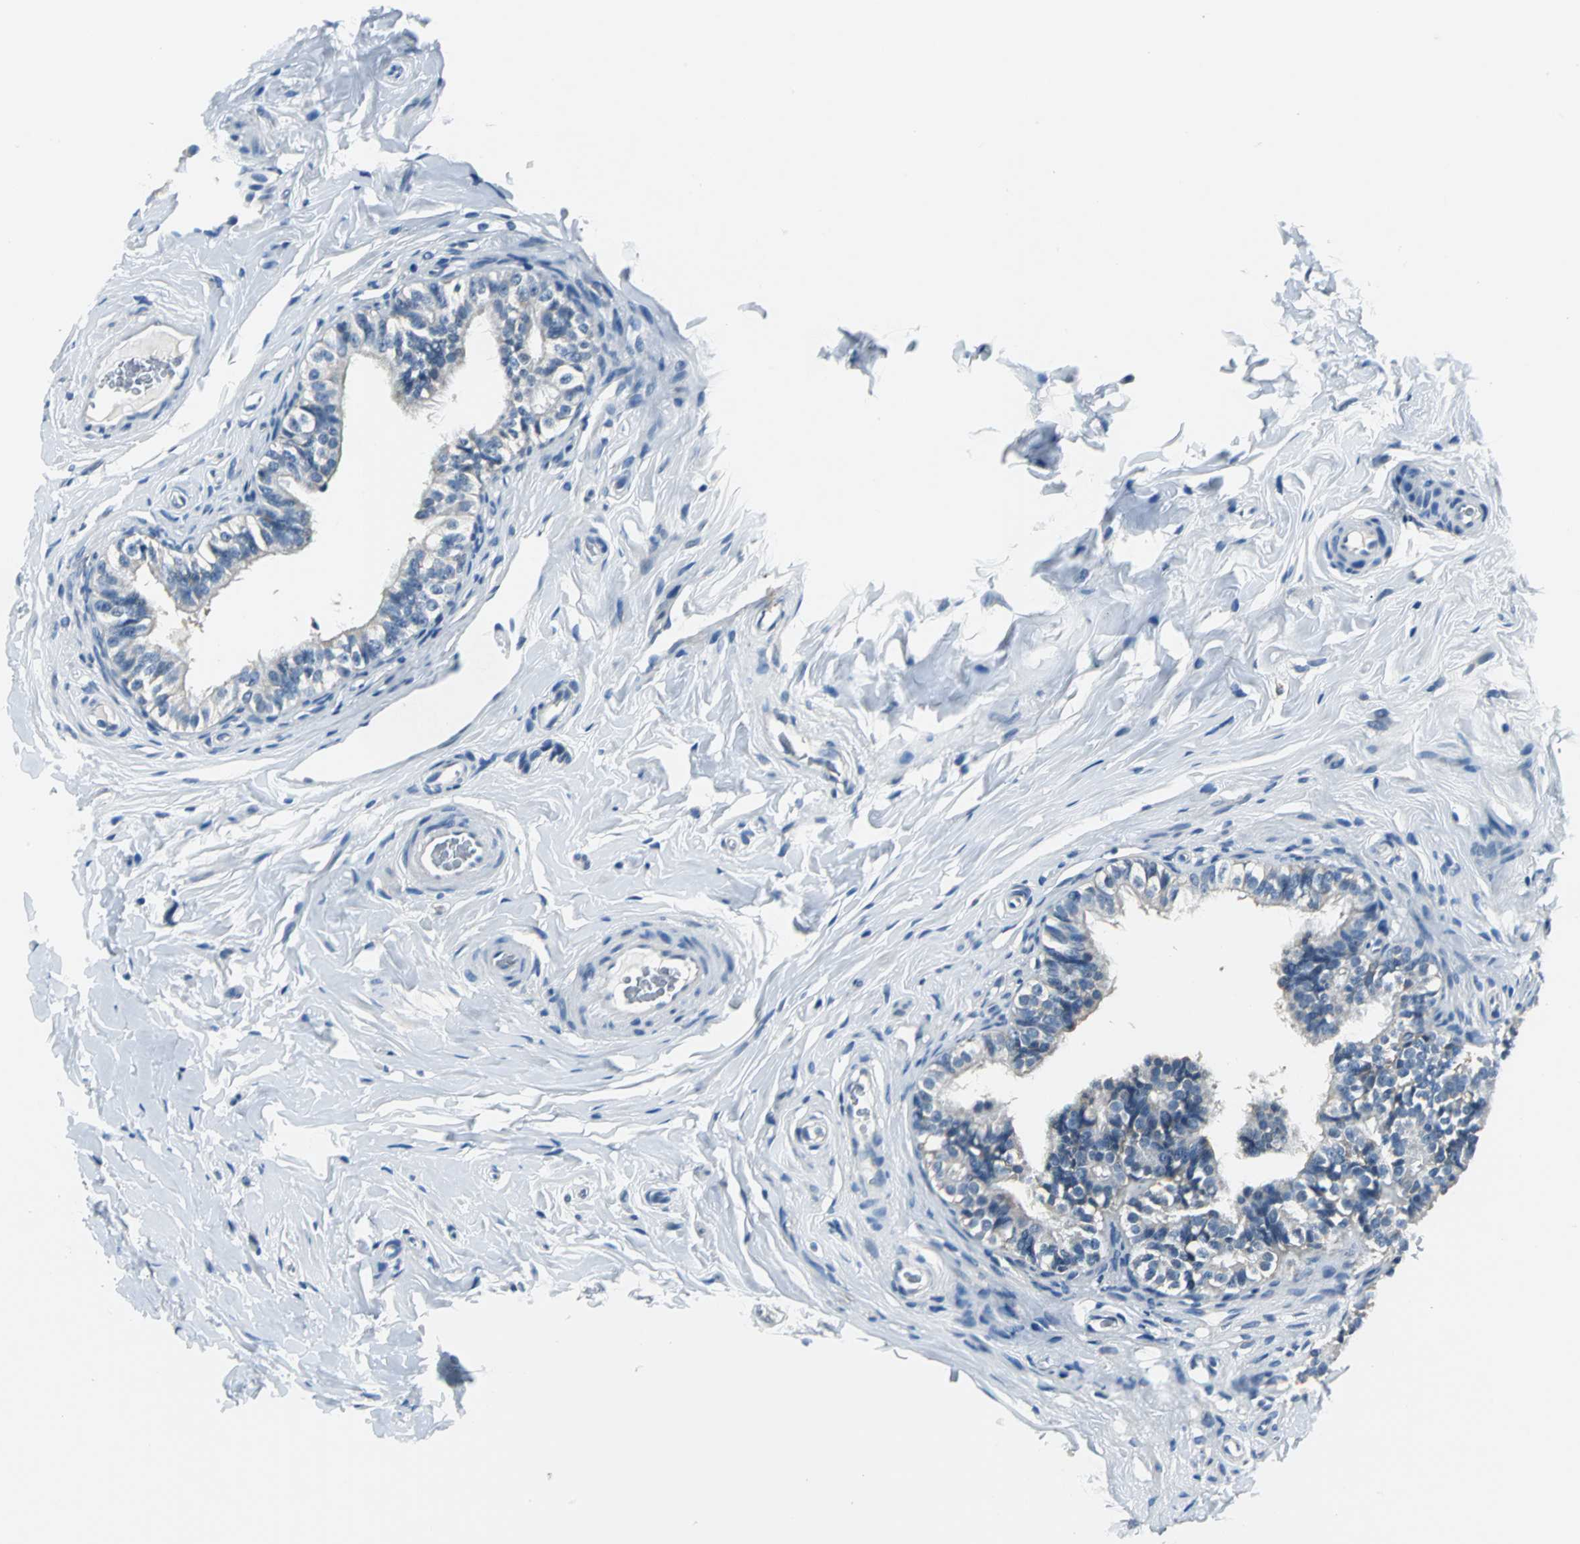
{"staining": {"intensity": "weak", "quantity": "25%-75%", "location": "cytoplasmic/membranous"}, "tissue": "epididymis", "cell_type": "Glandular cells", "image_type": "normal", "snomed": [{"axis": "morphology", "description": "Normal tissue, NOS"}, {"axis": "topography", "description": "Soft tissue"}, {"axis": "topography", "description": "Epididymis"}], "caption": "A low amount of weak cytoplasmic/membranous expression is seen in about 25%-75% of glandular cells in benign epididymis. (Stains: DAB (3,3'-diaminobenzidine) in brown, nuclei in blue, Microscopy: brightfield microscopy at high magnification).", "gene": "ZNF415", "patient": {"sex": "male", "age": 26}}